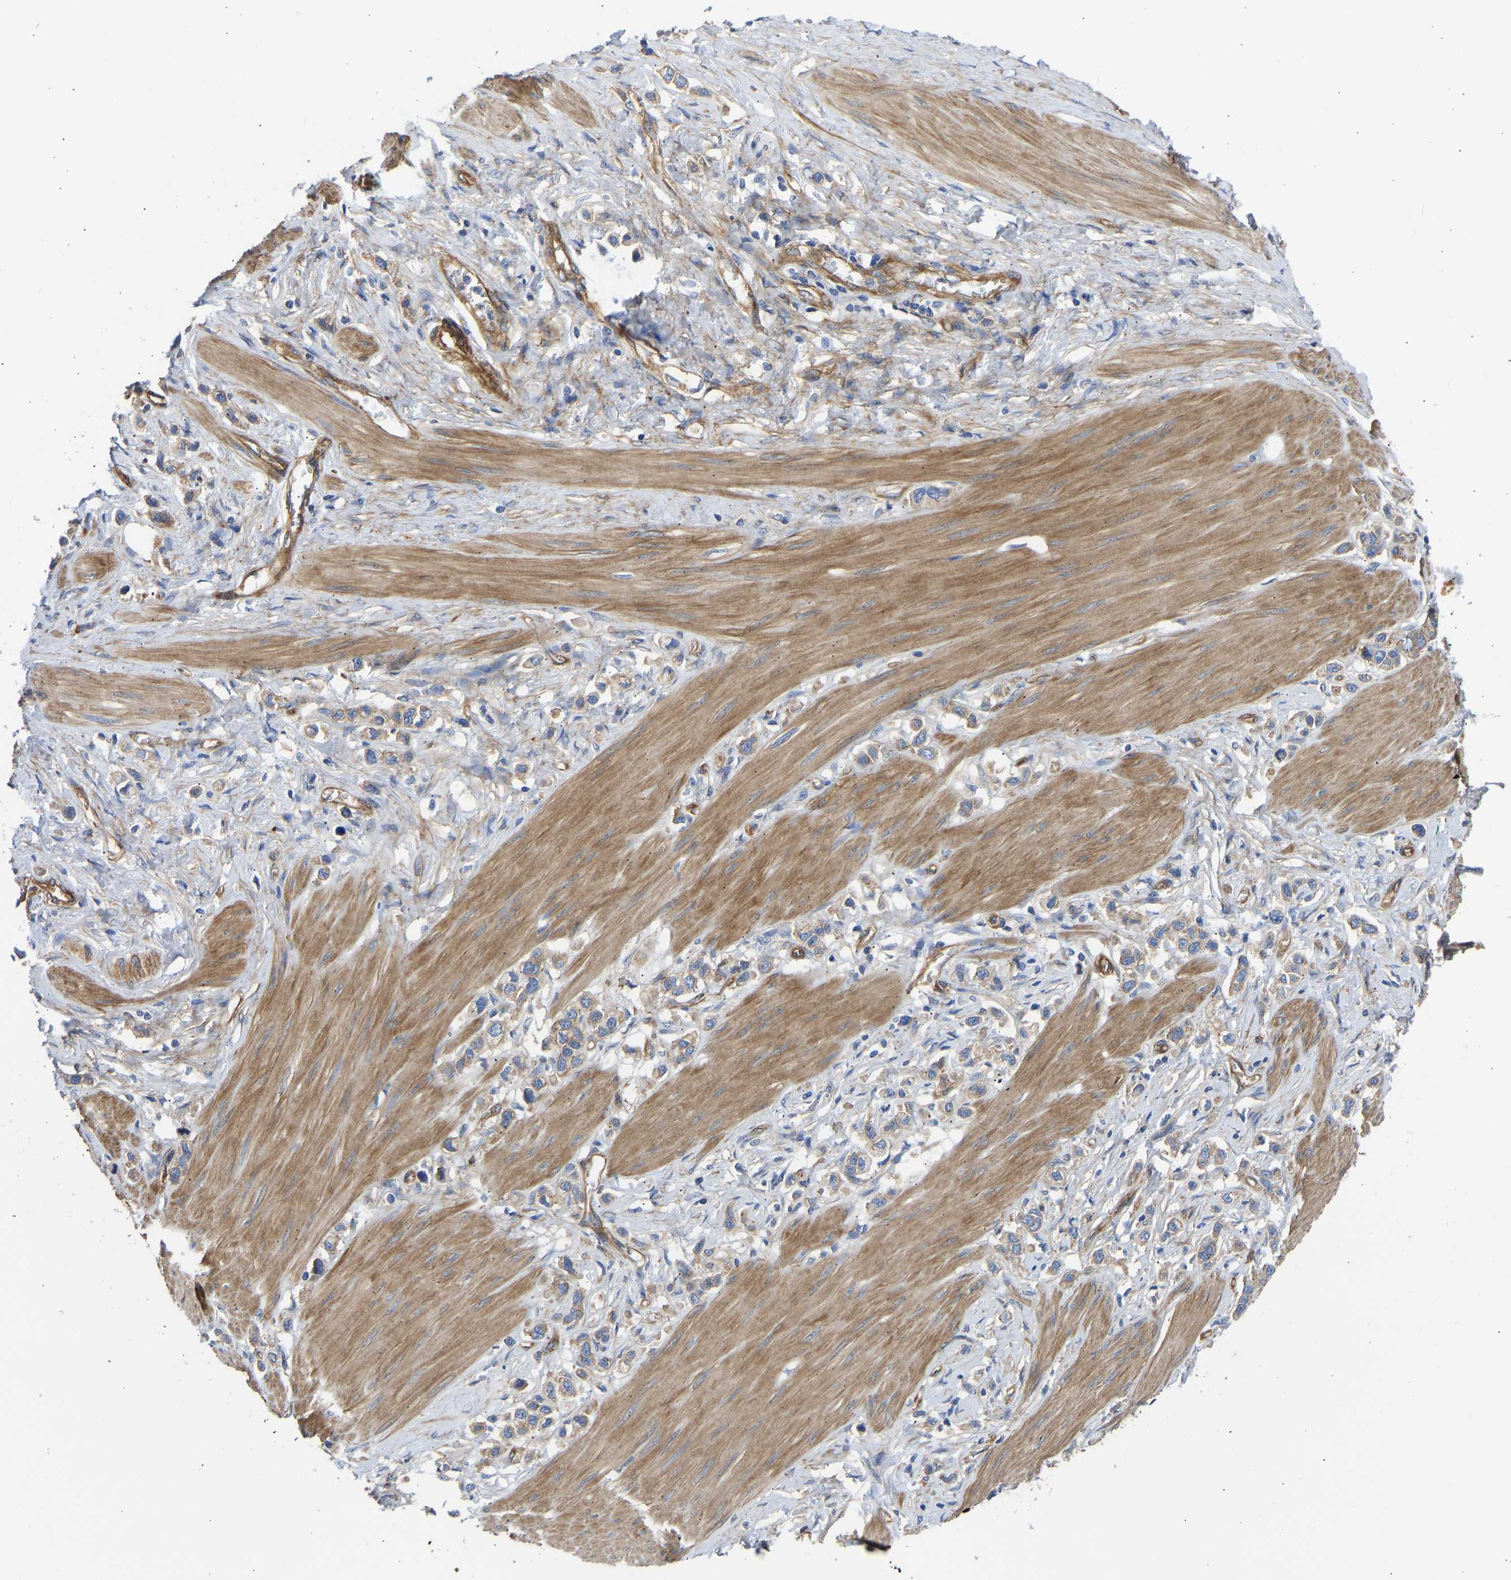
{"staining": {"intensity": "moderate", "quantity": ">75%", "location": "cytoplasmic/membranous"}, "tissue": "stomach cancer", "cell_type": "Tumor cells", "image_type": "cancer", "snomed": [{"axis": "morphology", "description": "Adenocarcinoma, NOS"}, {"axis": "topography", "description": "Stomach"}], "caption": "A medium amount of moderate cytoplasmic/membranous positivity is present in about >75% of tumor cells in stomach cancer tissue.", "gene": "MYO1C", "patient": {"sex": "female", "age": 65}}